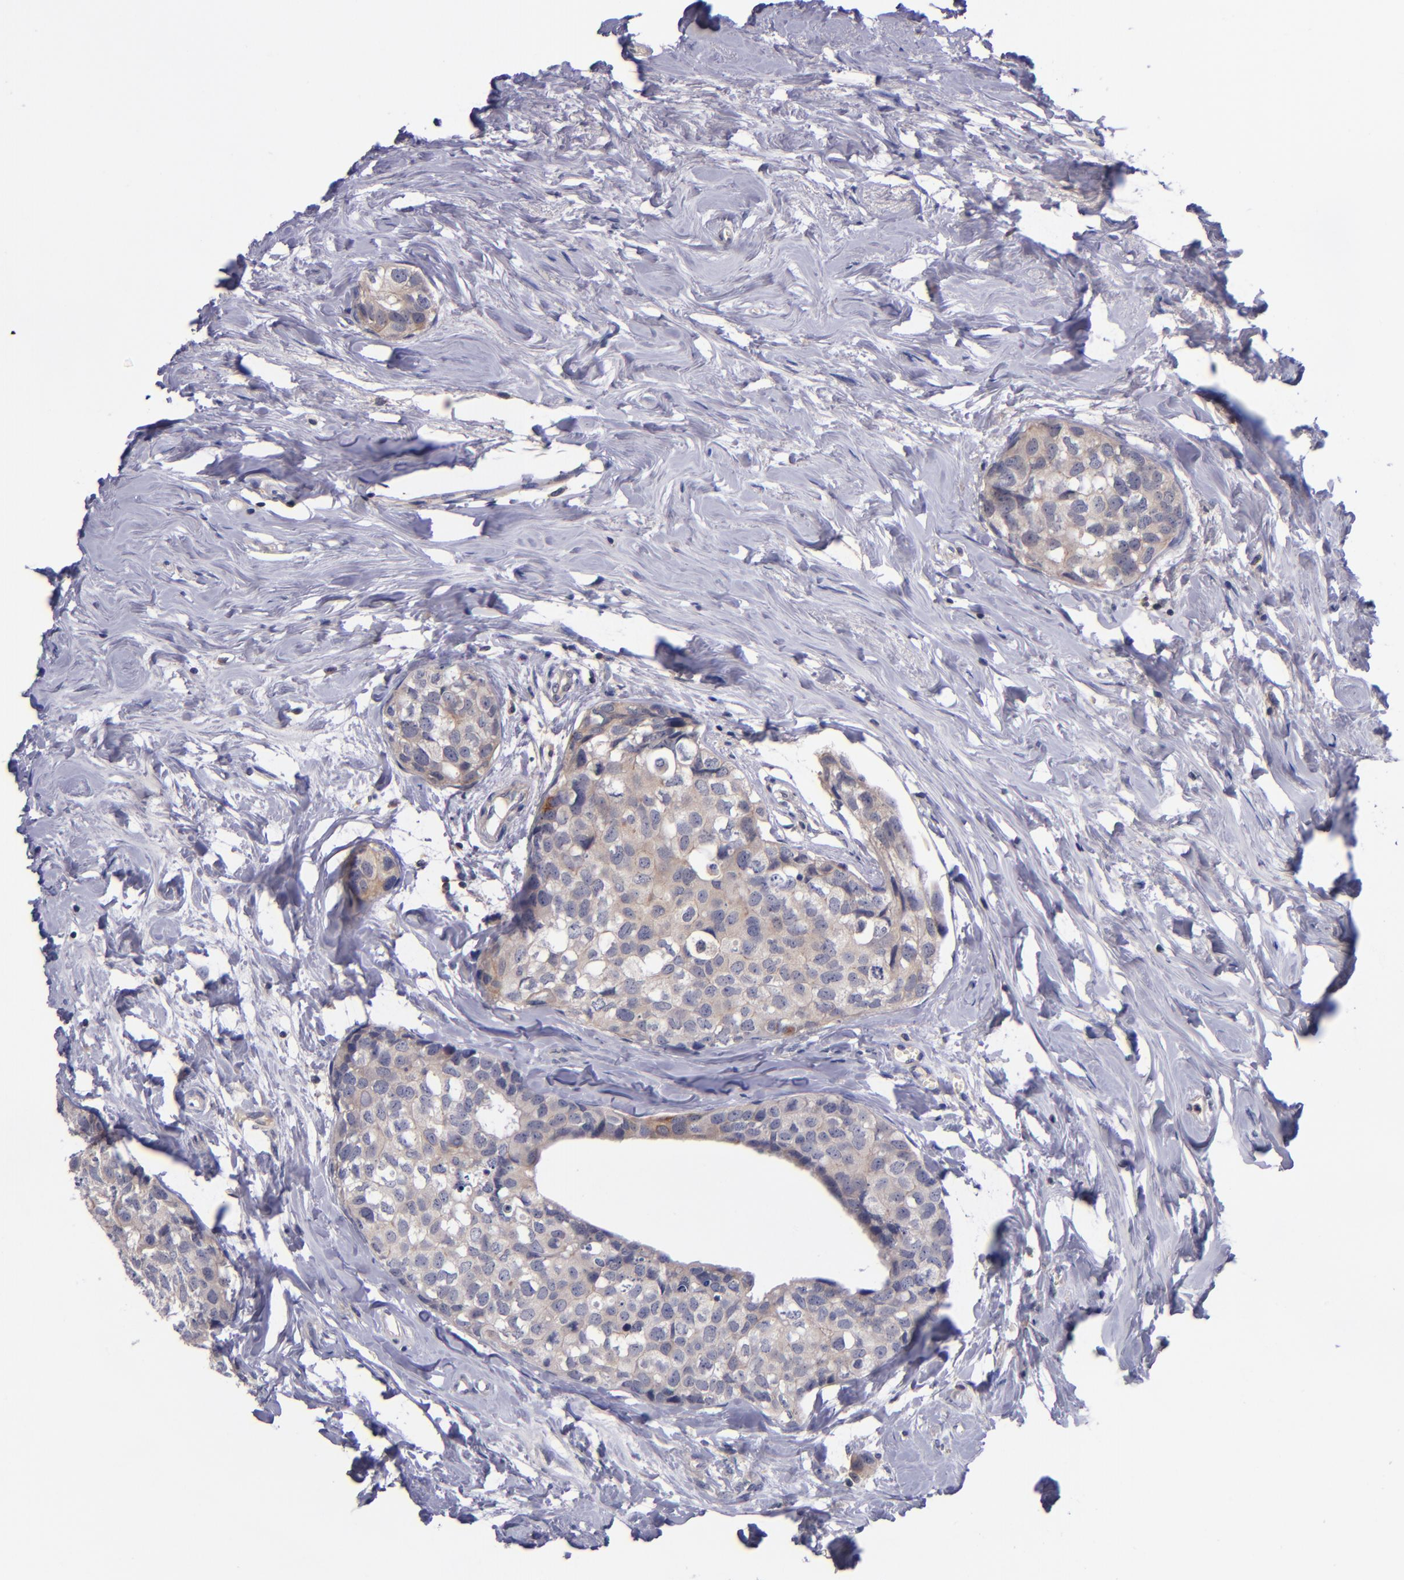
{"staining": {"intensity": "weak", "quantity": ">75%", "location": "cytoplasmic/membranous"}, "tissue": "breast cancer", "cell_type": "Tumor cells", "image_type": "cancer", "snomed": [{"axis": "morphology", "description": "Normal tissue, NOS"}, {"axis": "morphology", "description": "Duct carcinoma"}, {"axis": "topography", "description": "Breast"}], "caption": "Breast infiltrating ductal carcinoma tissue demonstrates weak cytoplasmic/membranous positivity in approximately >75% of tumor cells The protein of interest is shown in brown color, while the nuclei are stained blue.", "gene": "RBP4", "patient": {"sex": "female", "age": 50}}